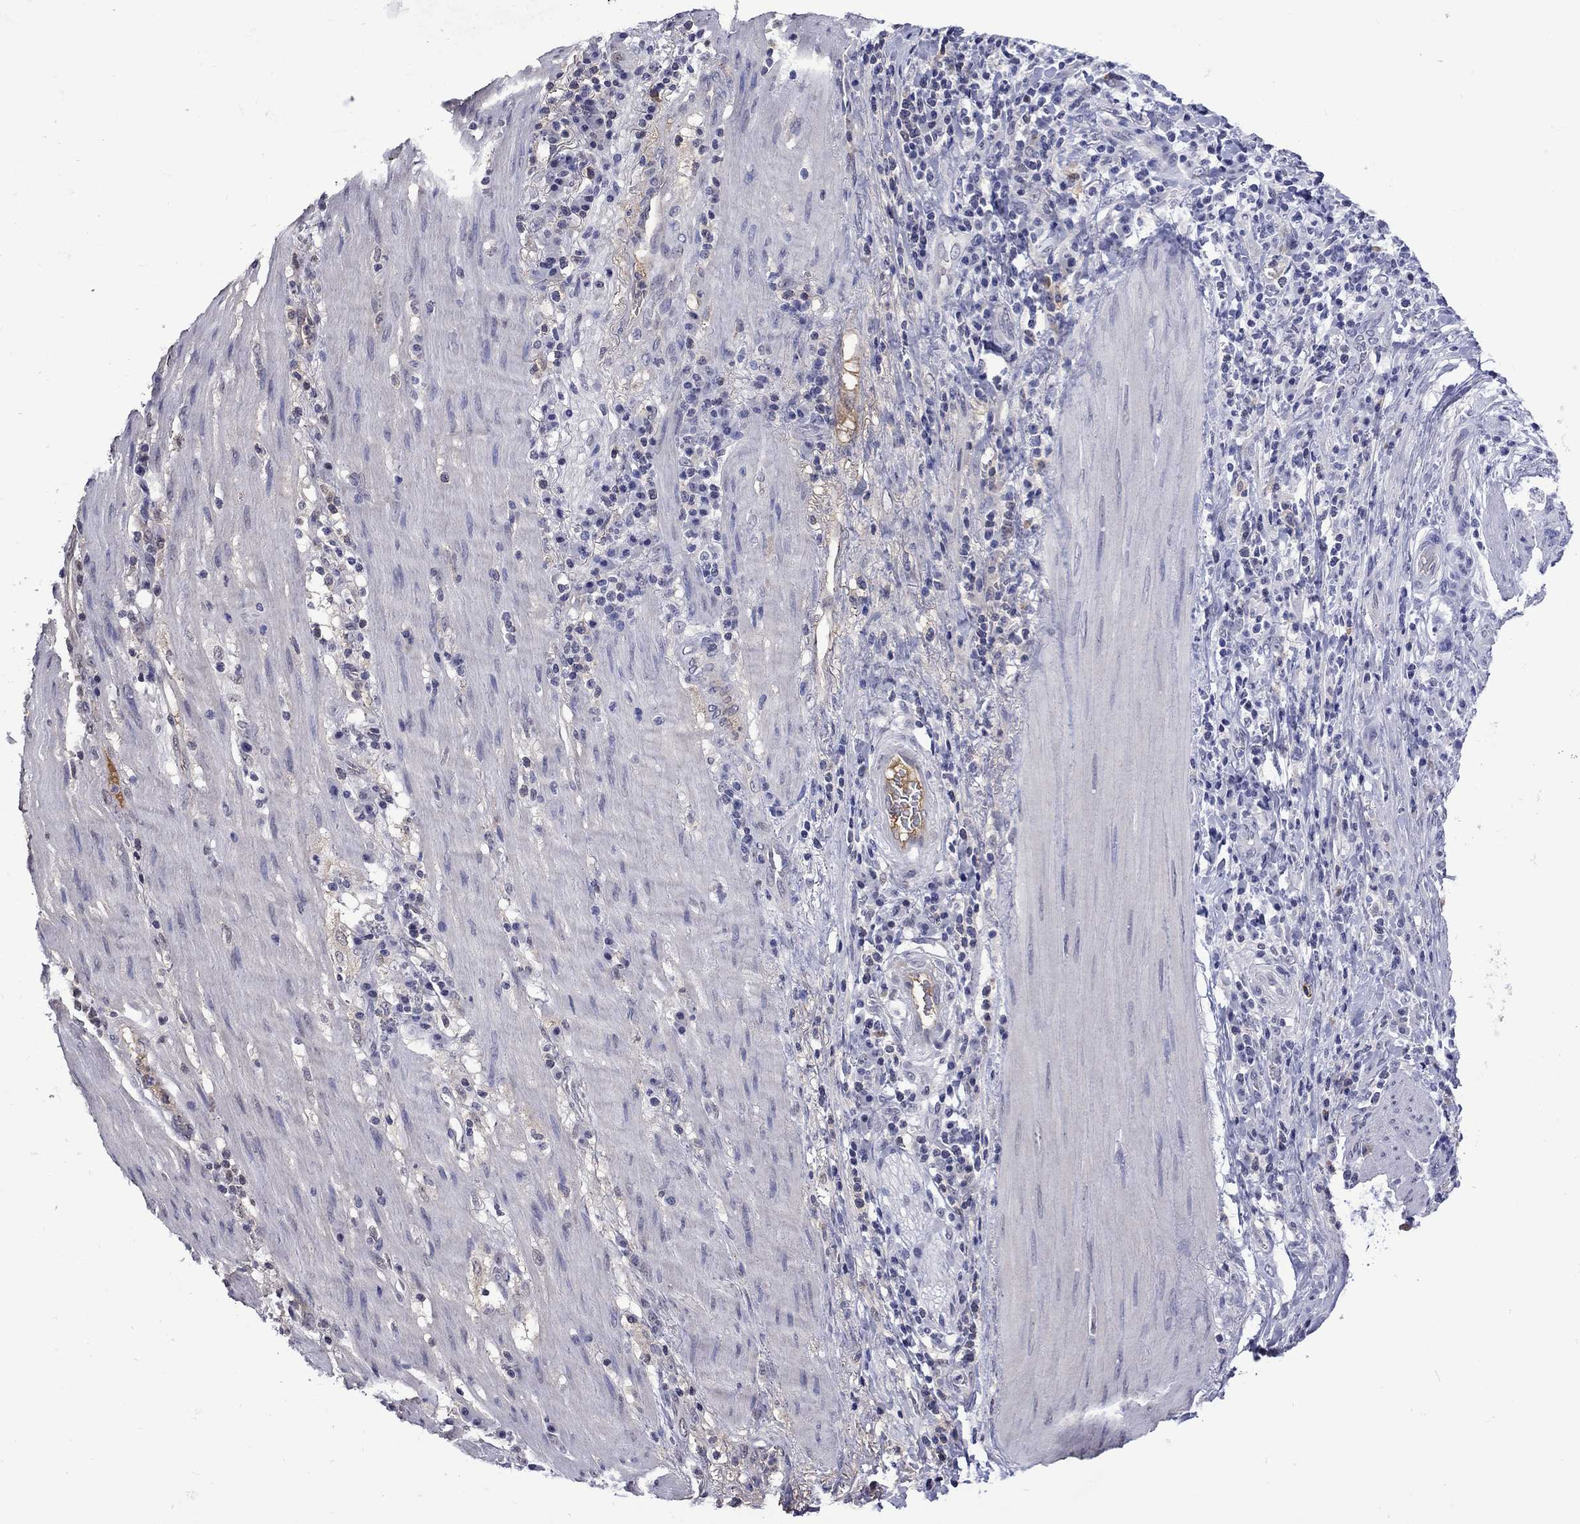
{"staining": {"intensity": "negative", "quantity": "none", "location": "none"}, "tissue": "stomach cancer", "cell_type": "Tumor cells", "image_type": "cancer", "snomed": [{"axis": "morphology", "description": "Adenocarcinoma, NOS"}, {"axis": "topography", "description": "Stomach"}], "caption": "There is no significant staining in tumor cells of stomach adenocarcinoma. Nuclei are stained in blue.", "gene": "APOA2", "patient": {"sex": "male", "age": 54}}